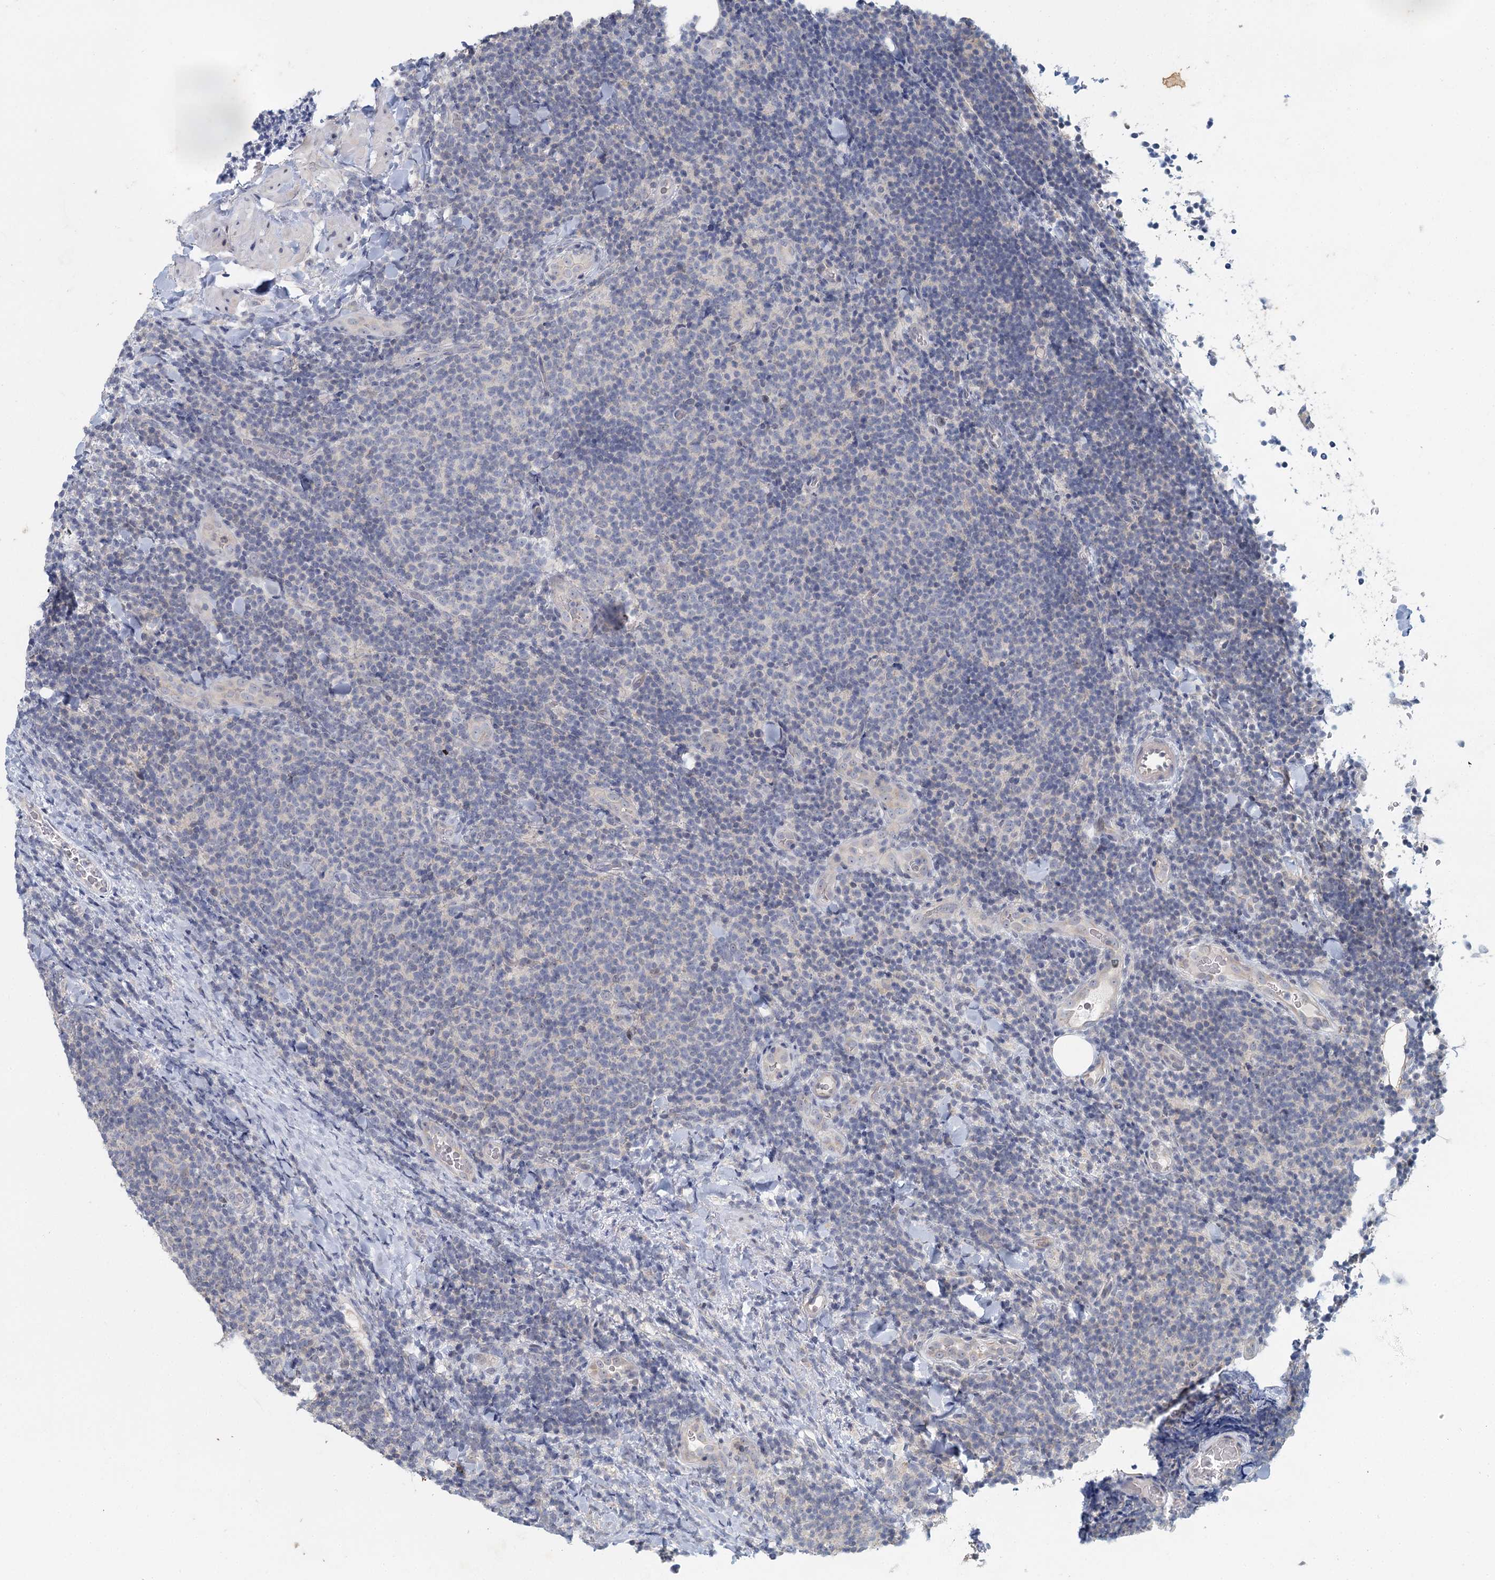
{"staining": {"intensity": "negative", "quantity": "none", "location": "none"}, "tissue": "lymphoma", "cell_type": "Tumor cells", "image_type": "cancer", "snomed": [{"axis": "morphology", "description": "Malignant lymphoma, non-Hodgkin's type, Low grade"}, {"axis": "topography", "description": "Lymph node"}], "caption": "Human lymphoma stained for a protein using immunohistochemistry demonstrates no expression in tumor cells.", "gene": "MYO7B", "patient": {"sex": "male", "age": 66}}